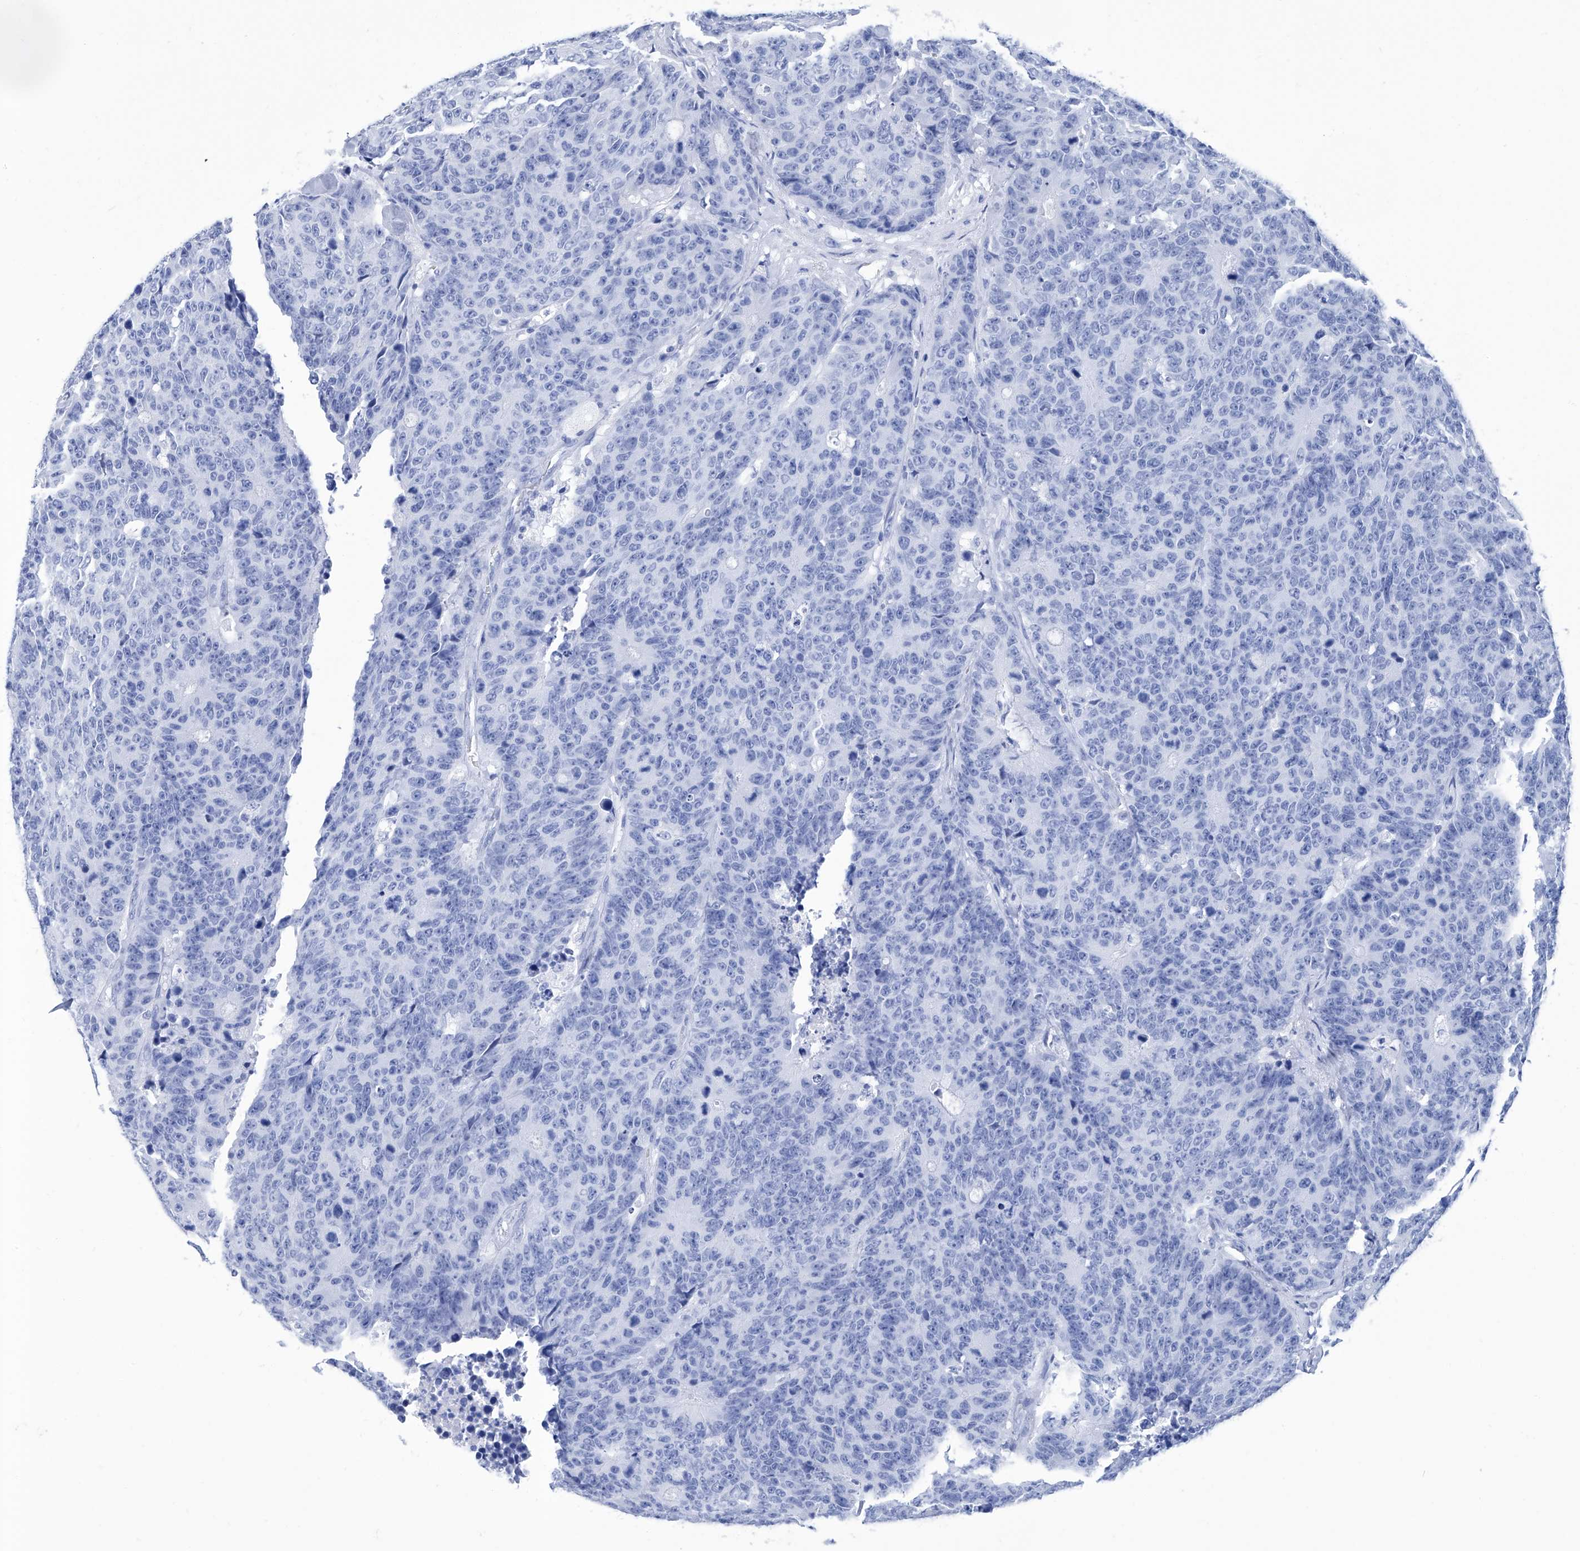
{"staining": {"intensity": "negative", "quantity": "none", "location": "none"}, "tissue": "colorectal cancer", "cell_type": "Tumor cells", "image_type": "cancer", "snomed": [{"axis": "morphology", "description": "Adenocarcinoma, NOS"}, {"axis": "topography", "description": "Colon"}], "caption": "Tumor cells are negative for brown protein staining in adenocarcinoma (colorectal).", "gene": "GPT", "patient": {"sex": "female", "age": 86}}